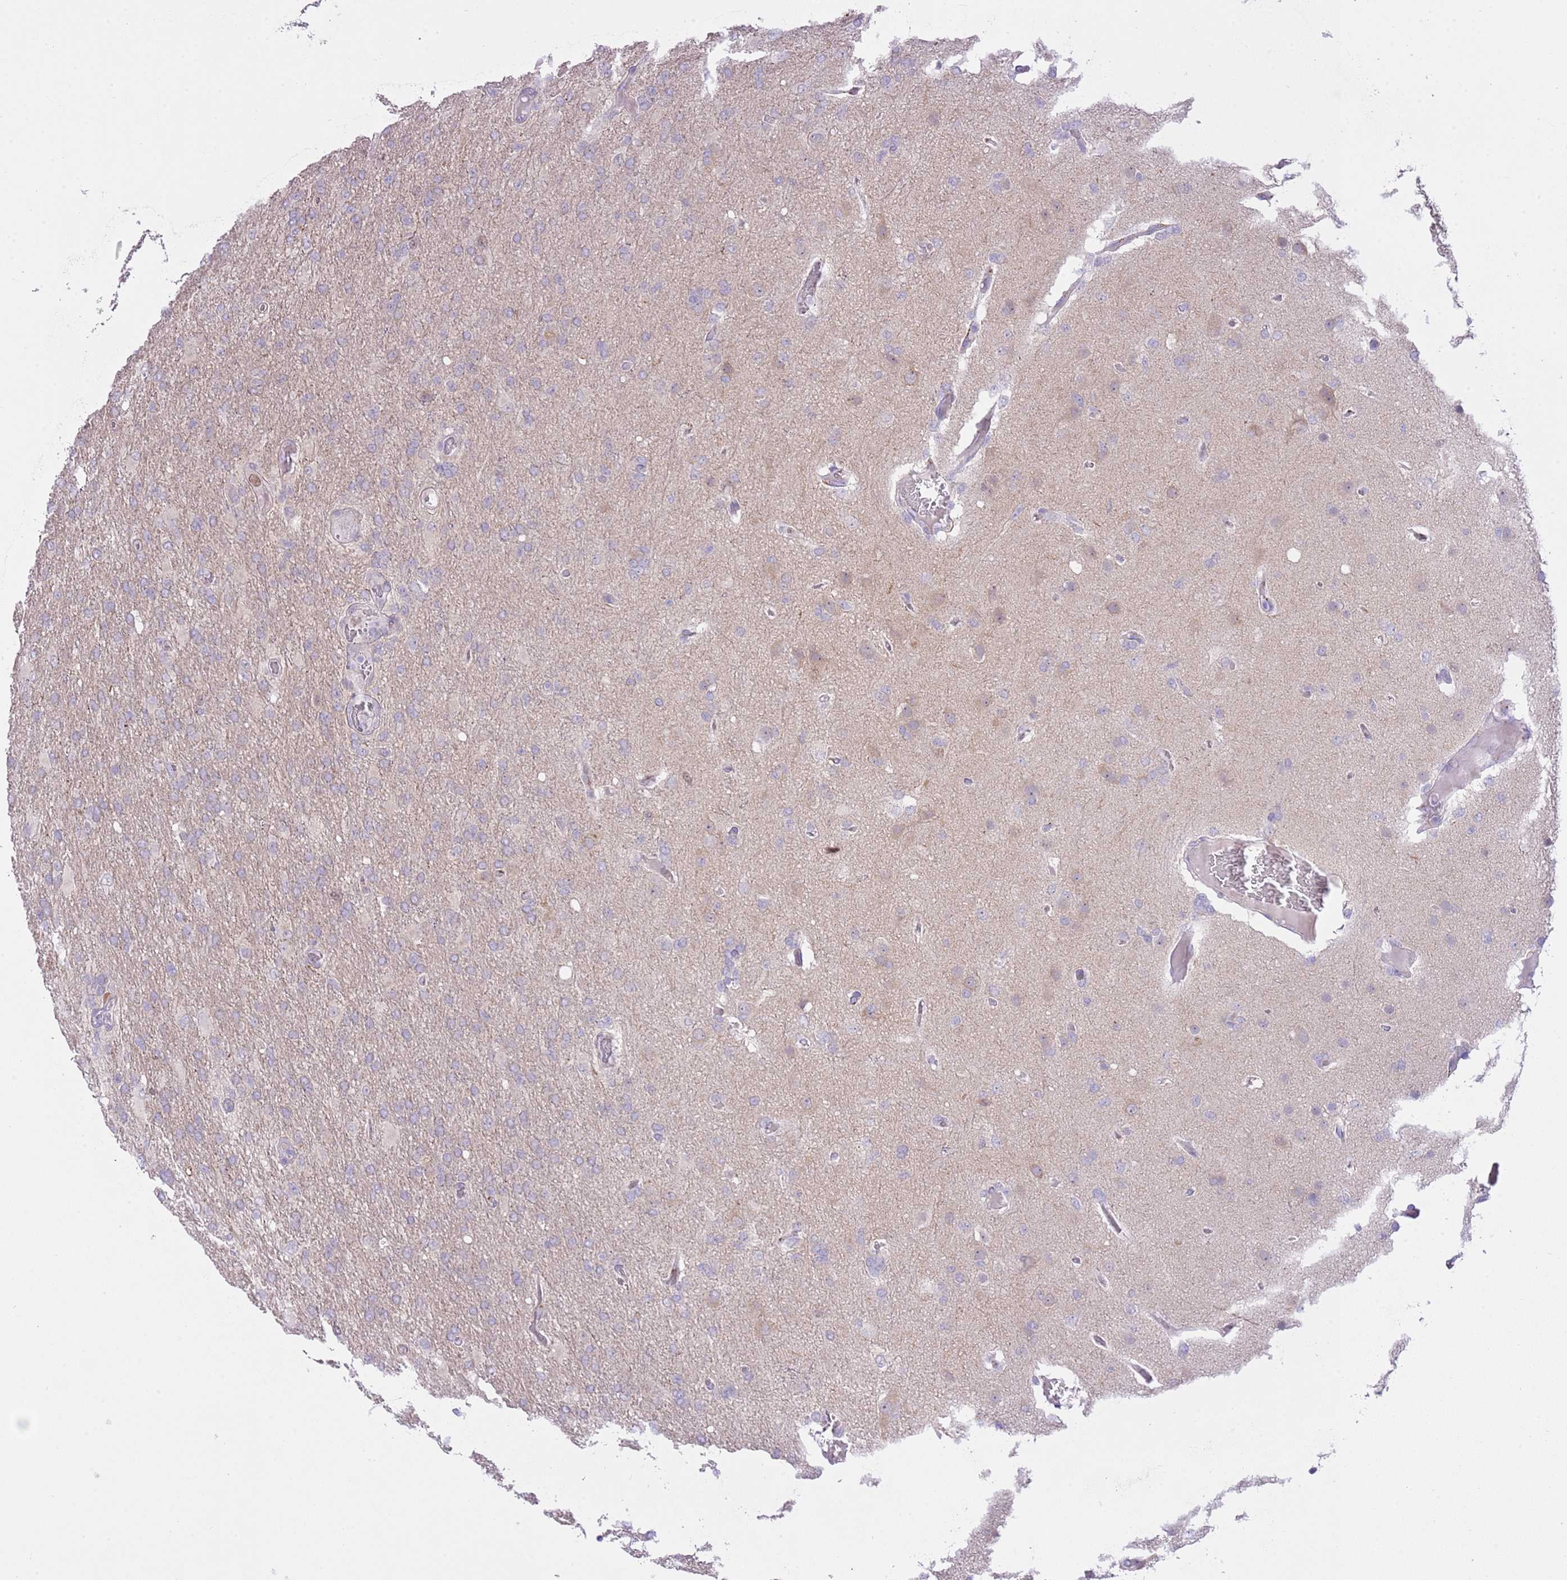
{"staining": {"intensity": "negative", "quantity": "none", "location": "none"}, "tissue": "glioma", "cell_type": "Tumor cells", "image_type": "cancer", "snomed": [{"axis": "morphology", "description": "Glioma, malignant, High grade"}, {"axis": "topography", "description": "Brain"}], "caption": "Immunohistochemistry of malignant high-grade glioma demonstrates no positivity in tumor cells.", "gene": "FBRSL1", "patient": {"sex": "female", "age": 74}}